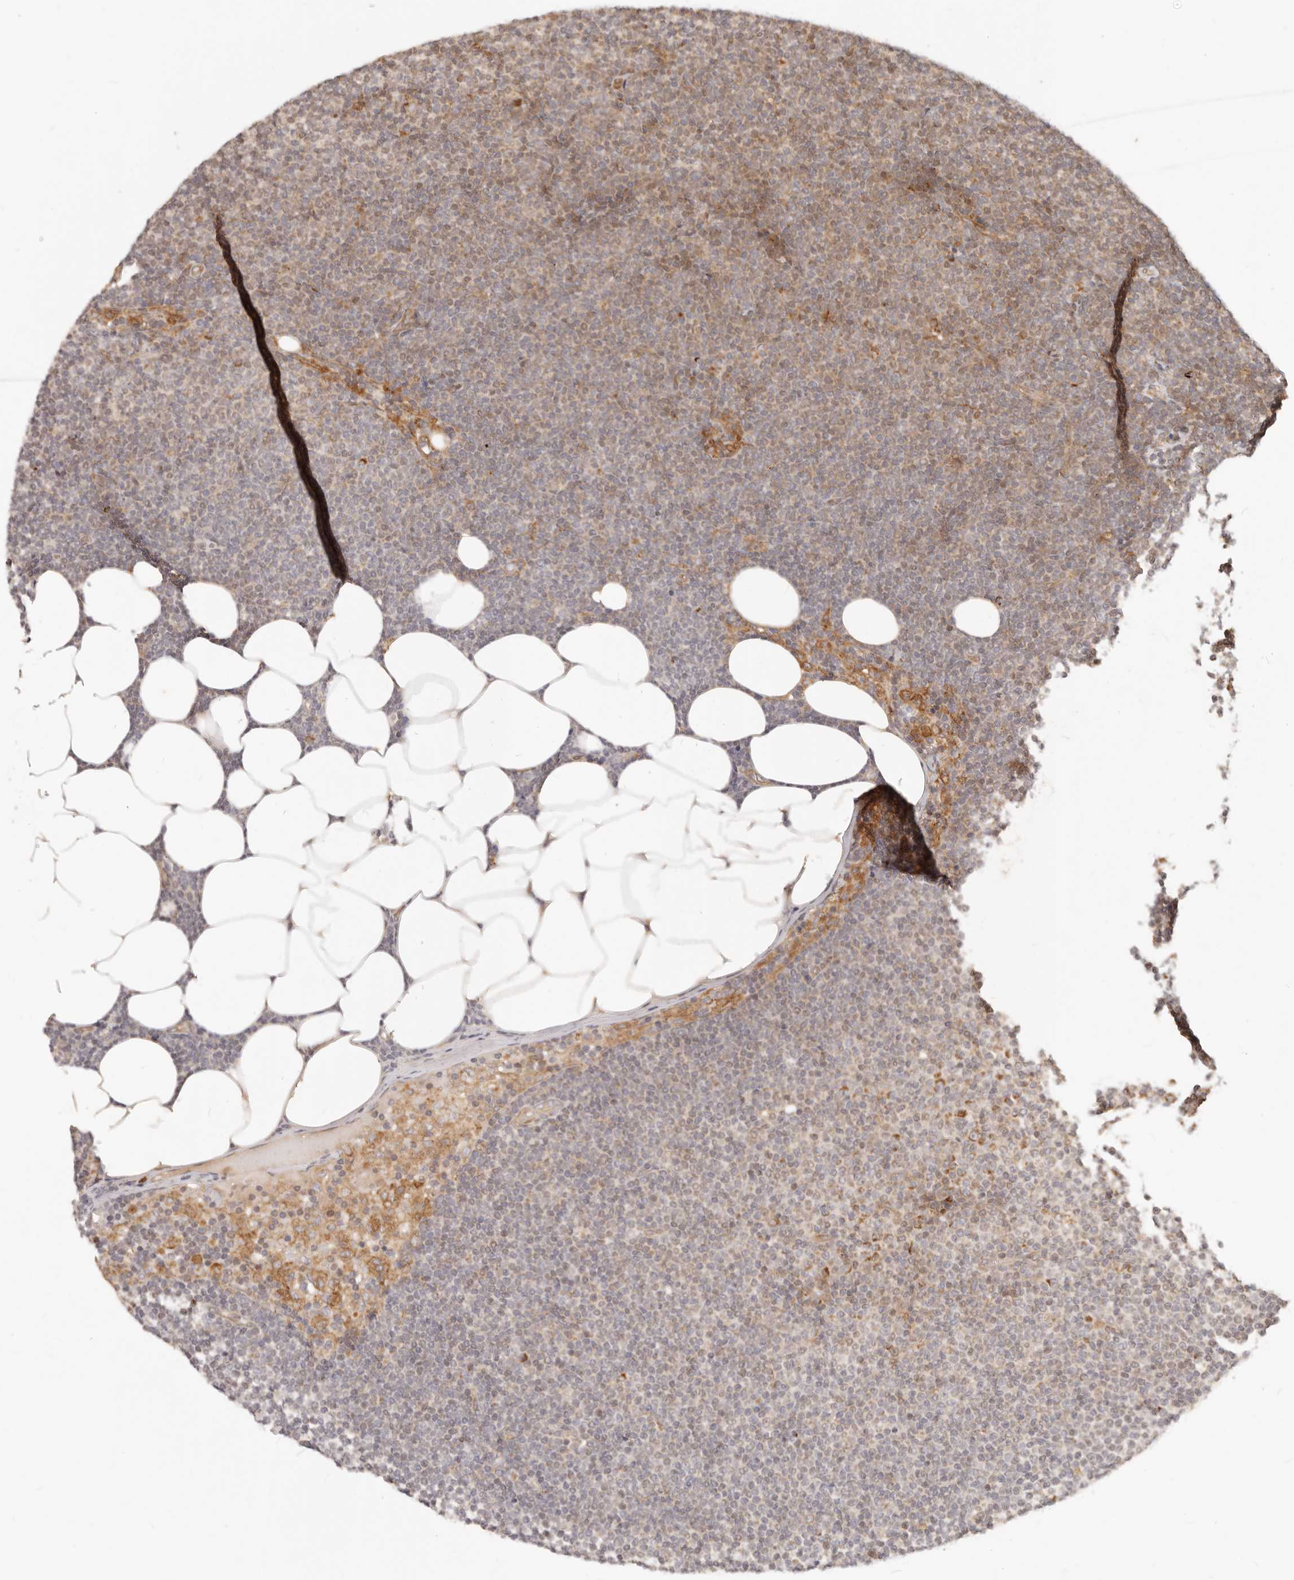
{"staining": {"intensity": "weak", "quantity": ">75%", "location": "cytoplasmic/membranous,nuclear"}, "tissue": "lymphoma", "cell_type": "Tumor cells", "image_type": "cancer", "snomed": [{"axis": "morphology", "description": "Malignant lymphoma, non-Hodgkin's type, Low grade"}, {"axis": "topography", "description": "Lymph node"}], "caption": "This is a micrograph of immunohistochemistry (IHC) staining of malignant lymphoma, non-Hodgkin's type (low-grade), which shows weak staining in the cytoplasmic/membranous and nuclear of tumor cells.", "gene": "TIMM17A", "patient": {"sex": "female", "age": 53}}